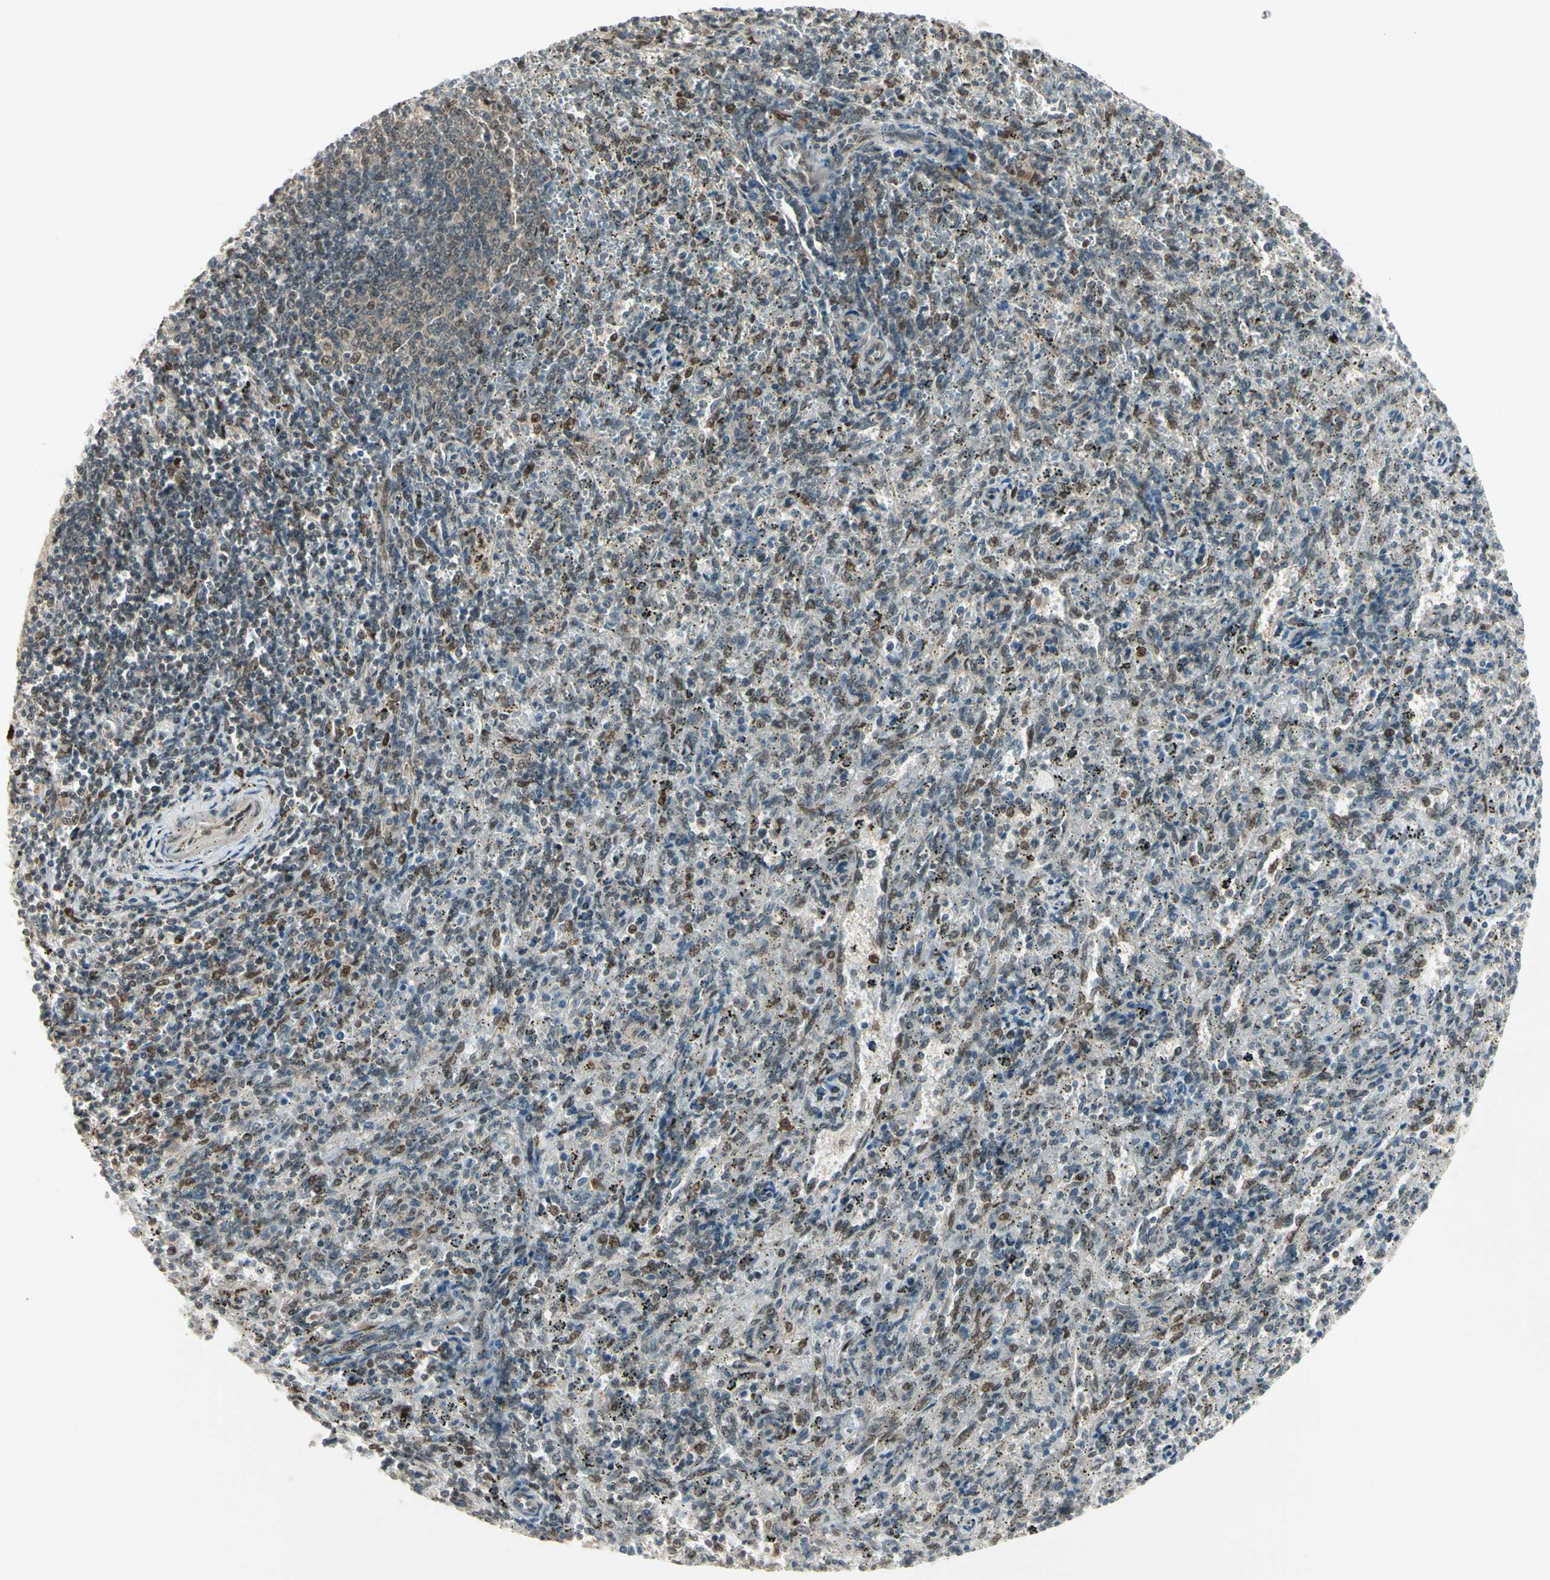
{"staining": {"intensity": "weak", "quantity": "<25%", "location": "nuclear"}, "tissue": "spleen", "cell_type": "Cells in red pulp", "image_type": "normal", "snomed": [{"axis": "morphology", "description": "Normal tissue, NOS"}, {"axis": "topography", "description": "Spleen"}], "caption": "Histopathology image shows no significant protein positivity in cells in red pulp of benign spleen. The staining is performed using DAB (3,3'-diaminobenzidine) brown chromogen with nuclei counter-stained in using hematoxylin.", "gene": "GTF3A", "patient": {"sex": "female", "age": 10}}